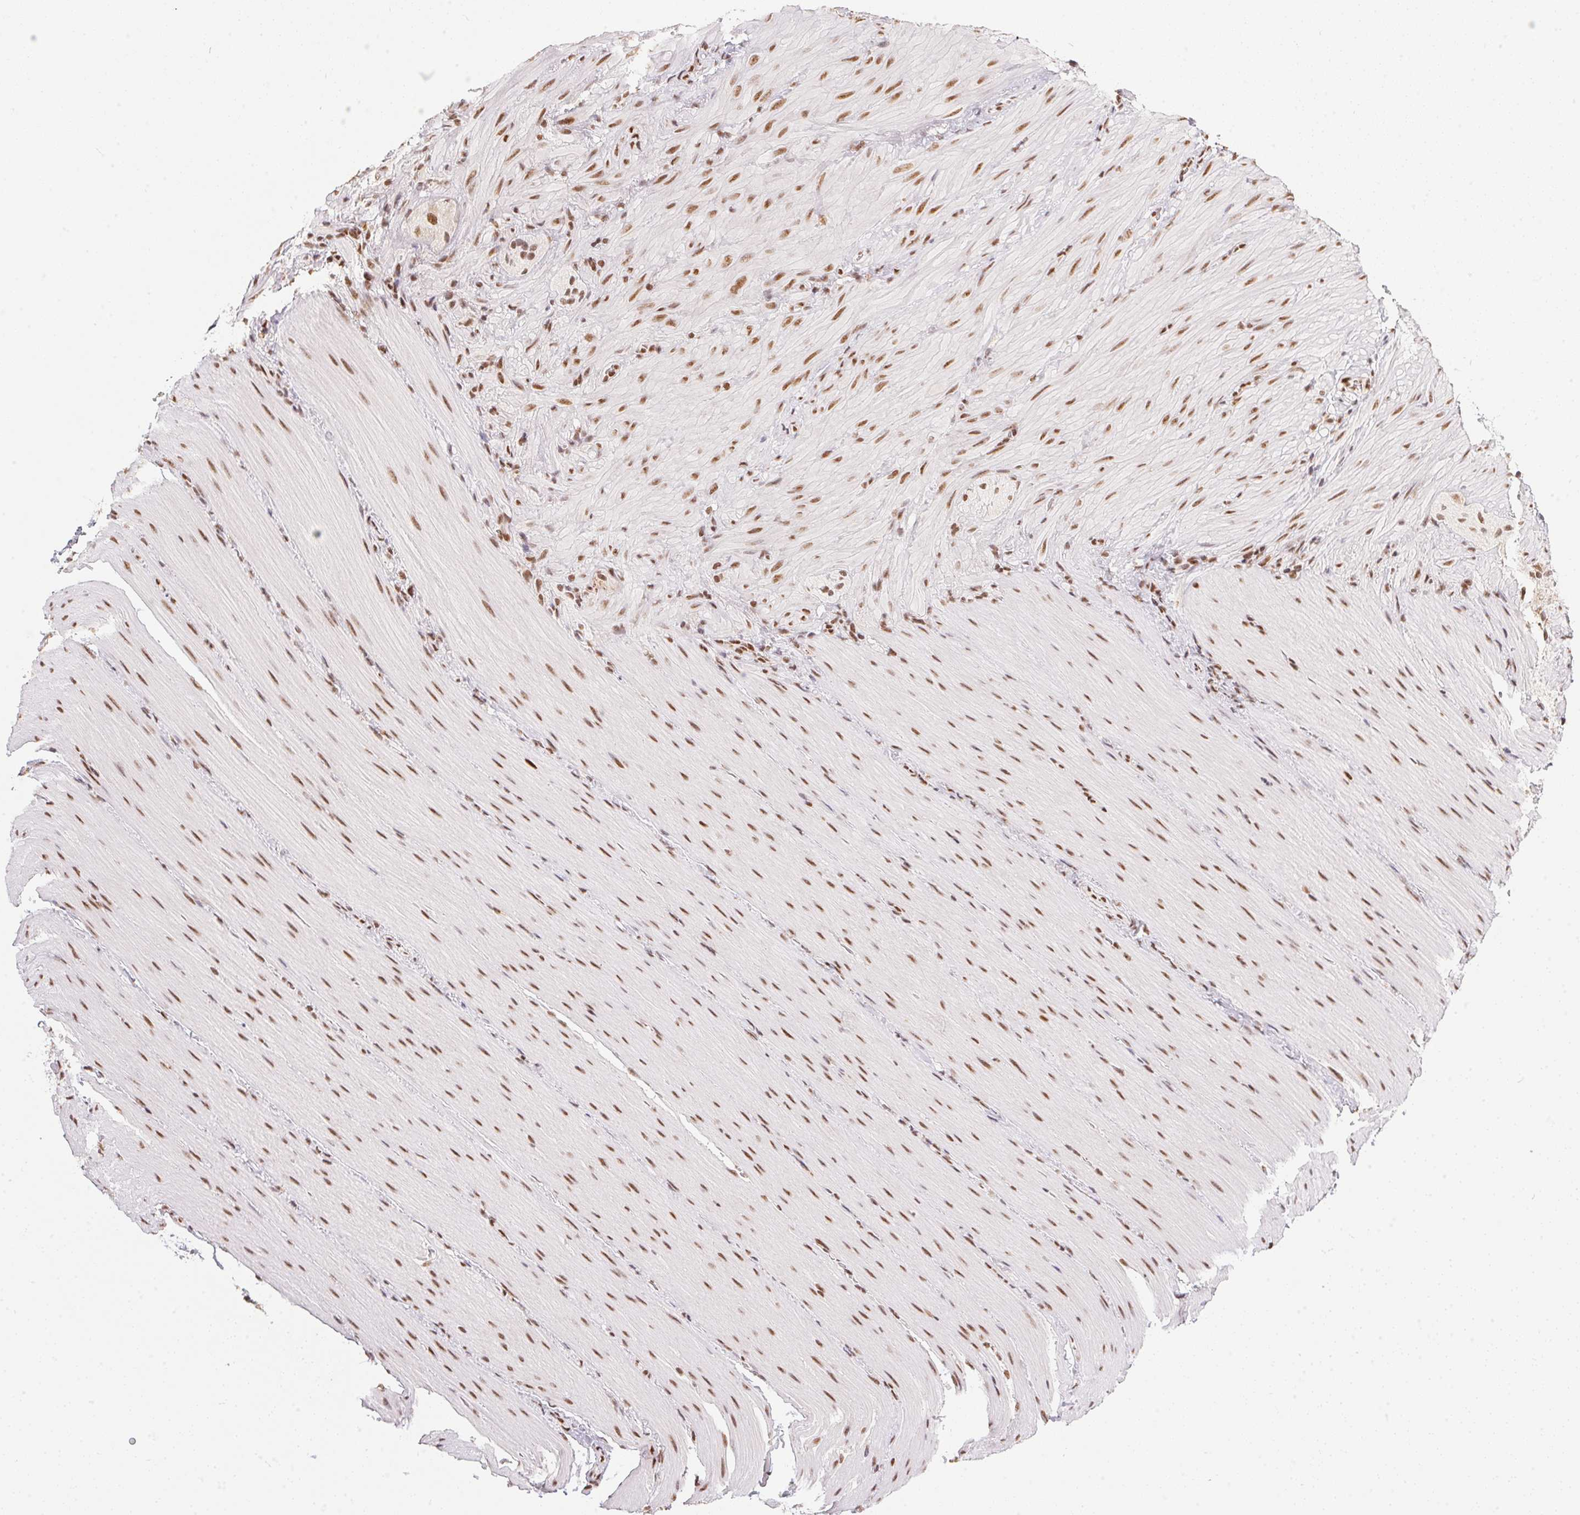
{"staining": {"intensity": "moderate", "quantity": ">75%", "location": "nuclear"}, "tissue": "smooth muscle", "cell_type": "Smooth muscle cells", "image_type": "normal", "snomed": [{"axis": "morphology", "description": "Normal tissue, NOS"}, {"axis": "topography", "description": "Smooth muscle"}, {"axis": "topography", "description": "Colon"}], "caption": "High-magnification brightfield microscopy of unremarkable smooth muscle stained with DAB (3,3'-diaminobenzidine) (brown) and counterstained with hematoxylin (blue). smooth muscle cells exhibit moderate nuclear positivity is appreciated in about>75% of cells. Ihc stains the protein of interest in brown and the nuclei are stained blue.", "gene": "NFE2L1", "patient": {"sex": "male", "age": 73}}